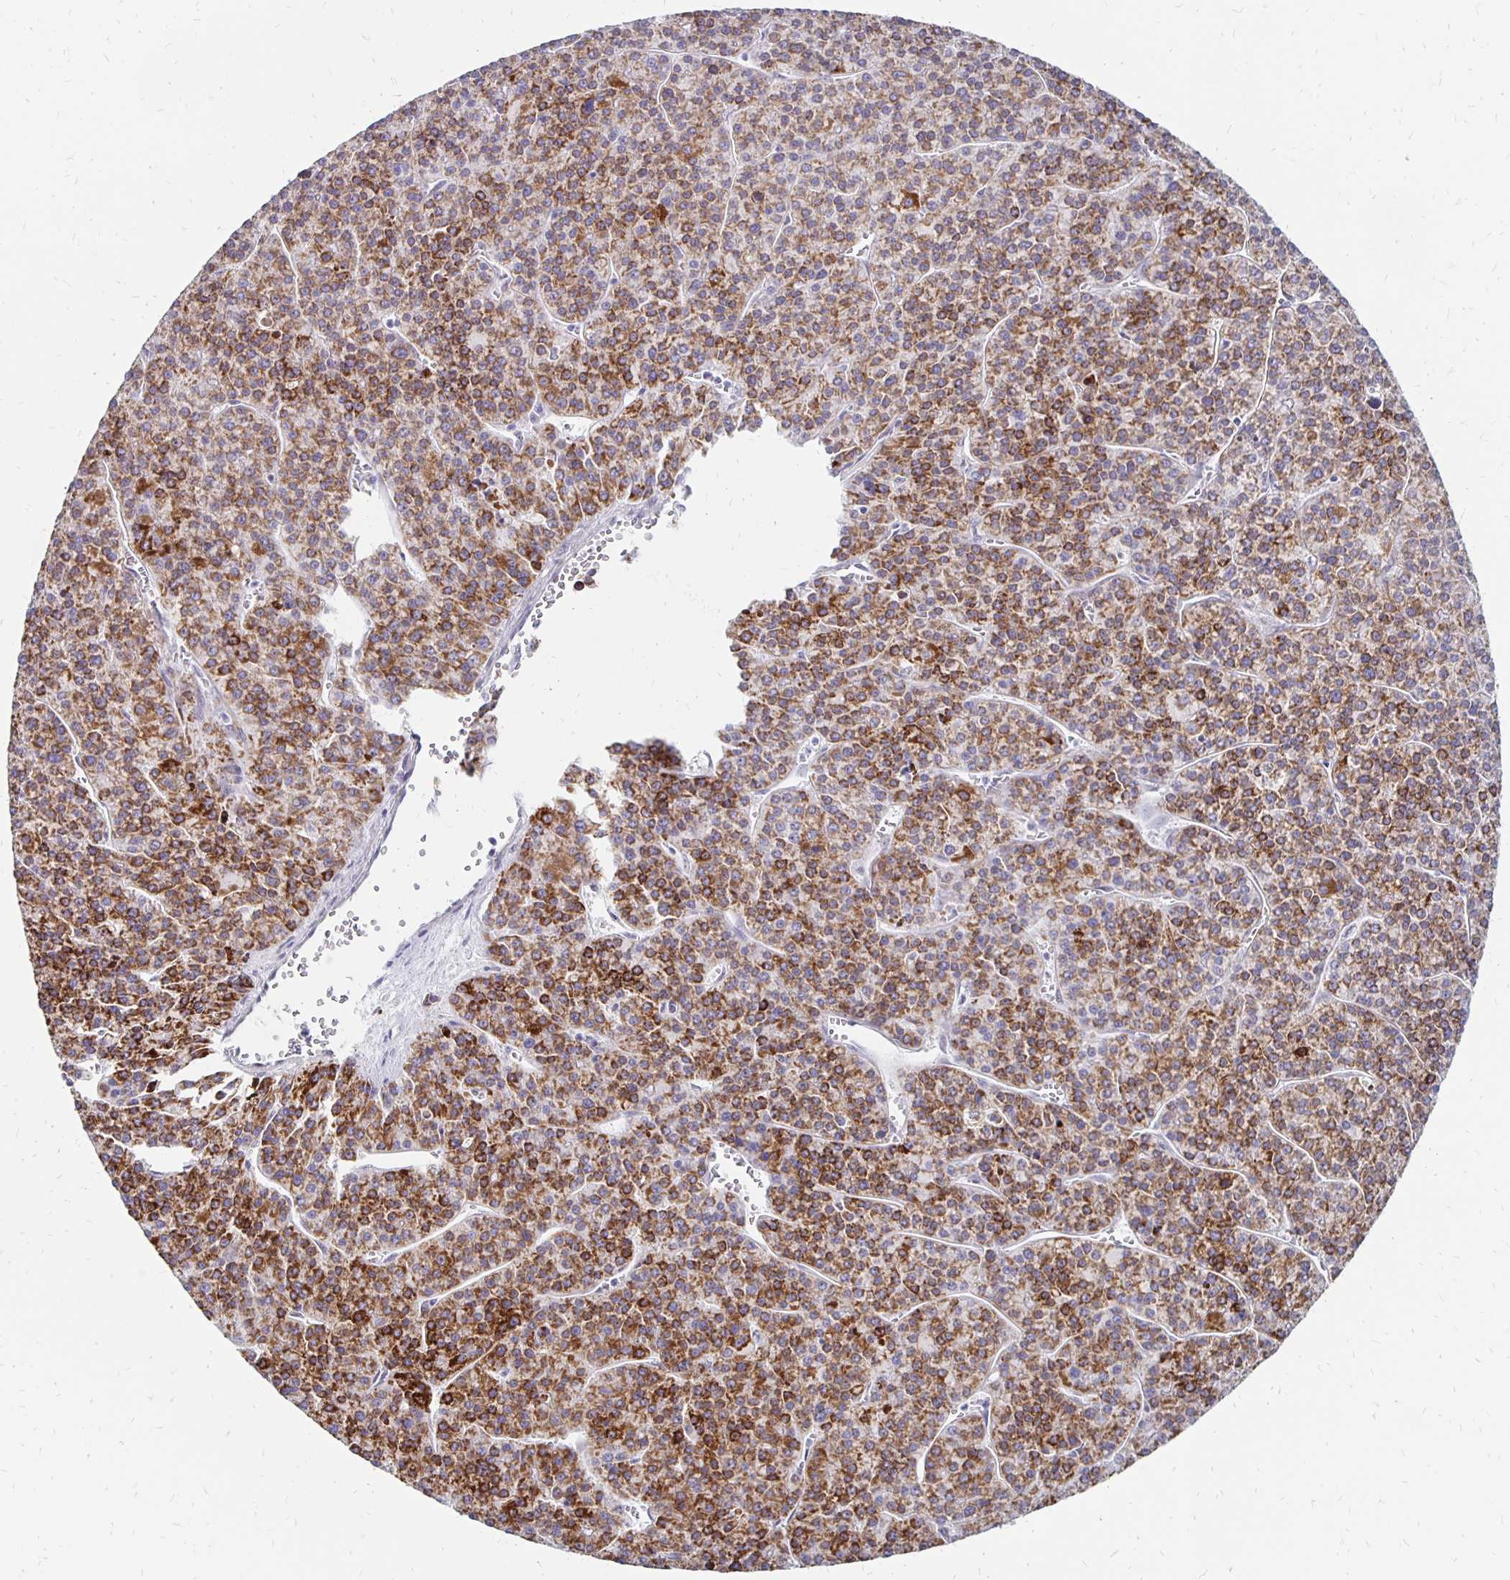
{"staining": {"intensity": "strong", "quantity": ">75%", "location": "cytoplasmic/membranous"}, "tissue": "liver cancer", "cell_type": "Tumor cells", "image_type": "cancer", "snomed": [{"axis": "morphology", "description": "Carcinoma, Hepatocellular, NOS"}, {"axis": "topography", "description": "Liver"}], "caption": "Hepatocellular carcinoma (liver) stained with DAB (3,3'-diaminobenzidine) immunohistochemistry (IHC) displays high levels of strong cytoplasmic/membranous staining in about >75% of tumor cells.", "gene": "ATOSB", "patient": {"sex": "female", "age": 58}}